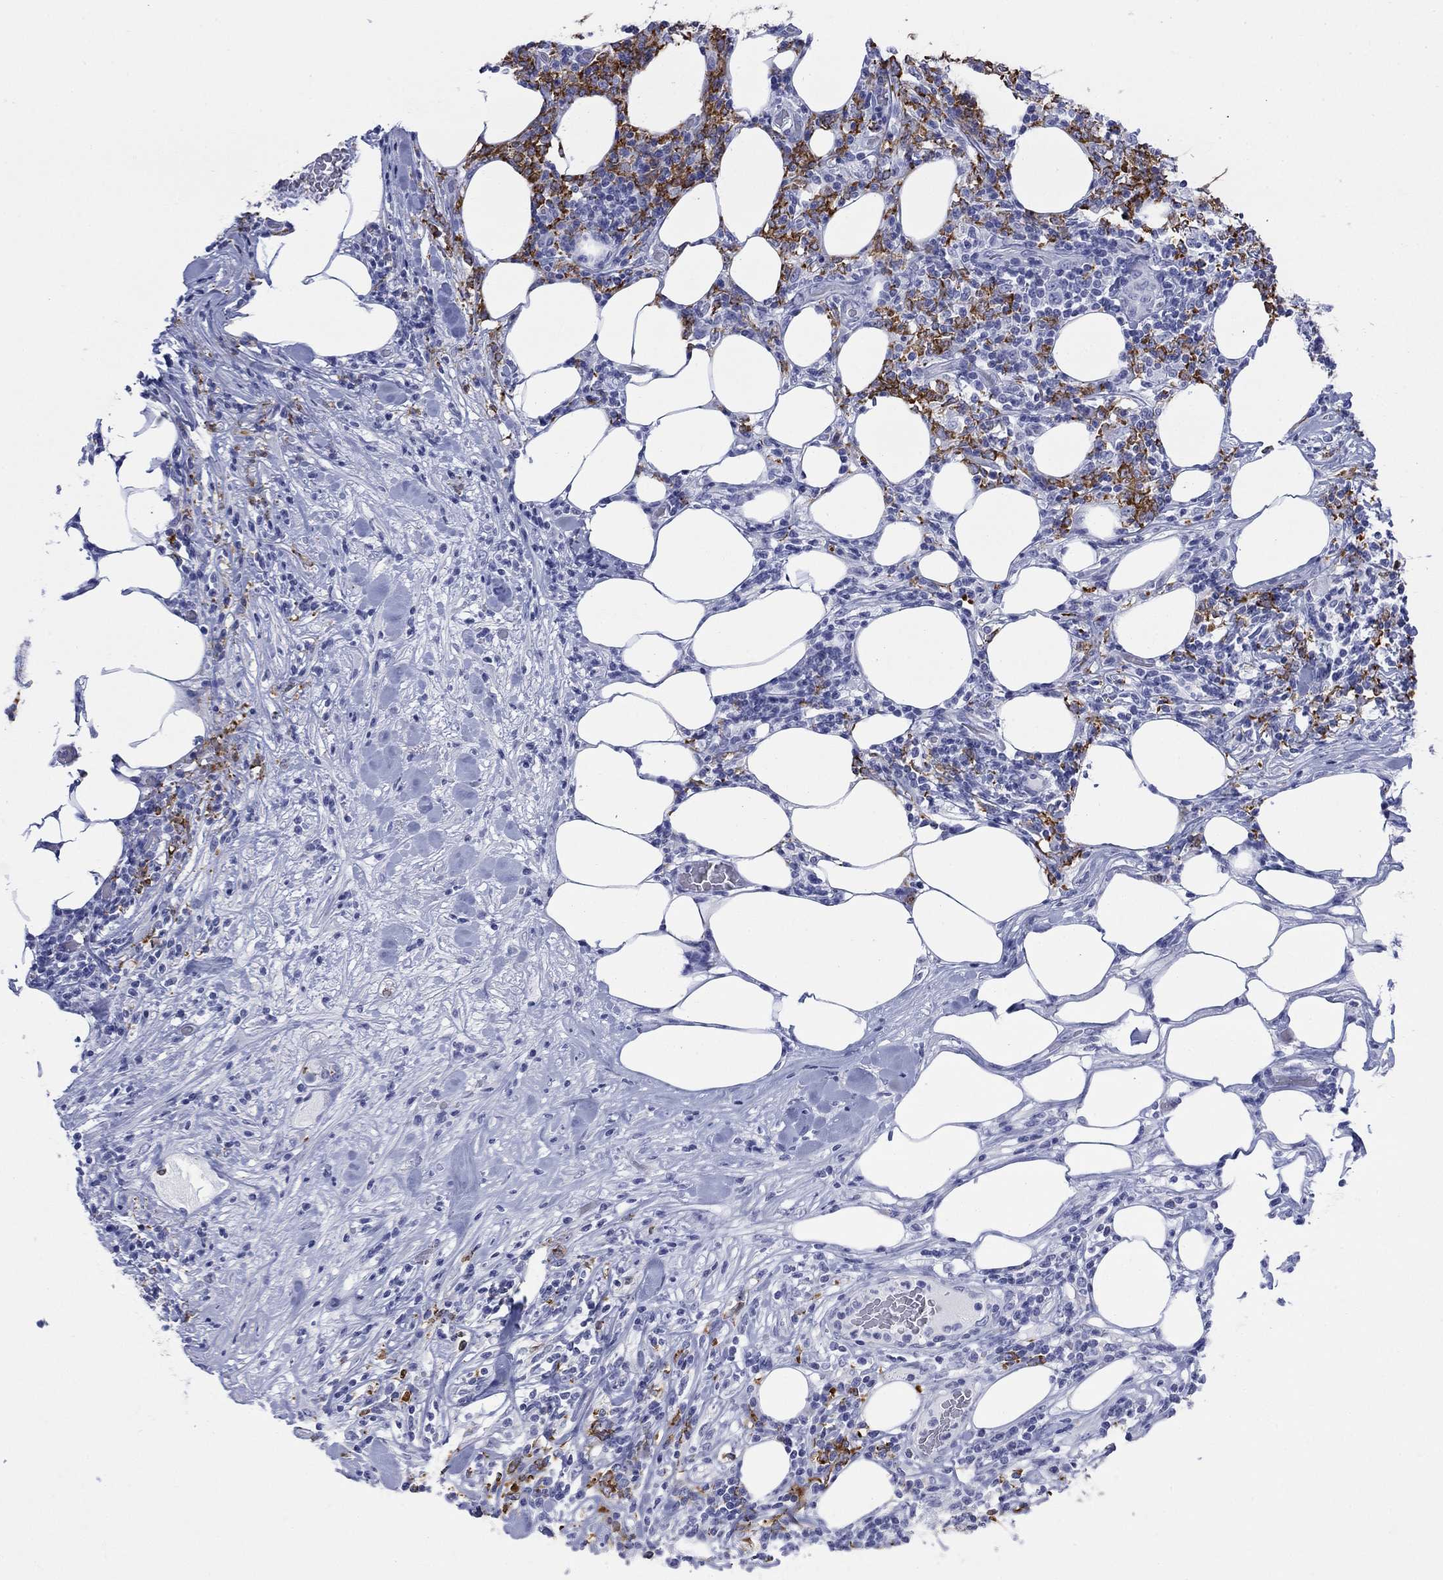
{"staining": {"intensity": "strong", "quantity": "25%-75%", "location": "cytoplasmic/membranous"}, "tissue": "lymphoma", "cell_type": "Tumor cells", "image_type": "cancer", "snomed": [{"axis": "morphology", "description": "Malignant lymphoma, non-Hodgkin's type, High grade"}, {"axis": "topography", "description": "Lymph node"}], "caption": "This is a micrograph of IHC staining of malignant lymphoma, non-Hodgkin's type (high-grade), which shows strong positivity in the cytoplasmic/membranous of tumor cells.", "gene": "IGF2BP3", "patient": {"sex": "female", "age": 84}}